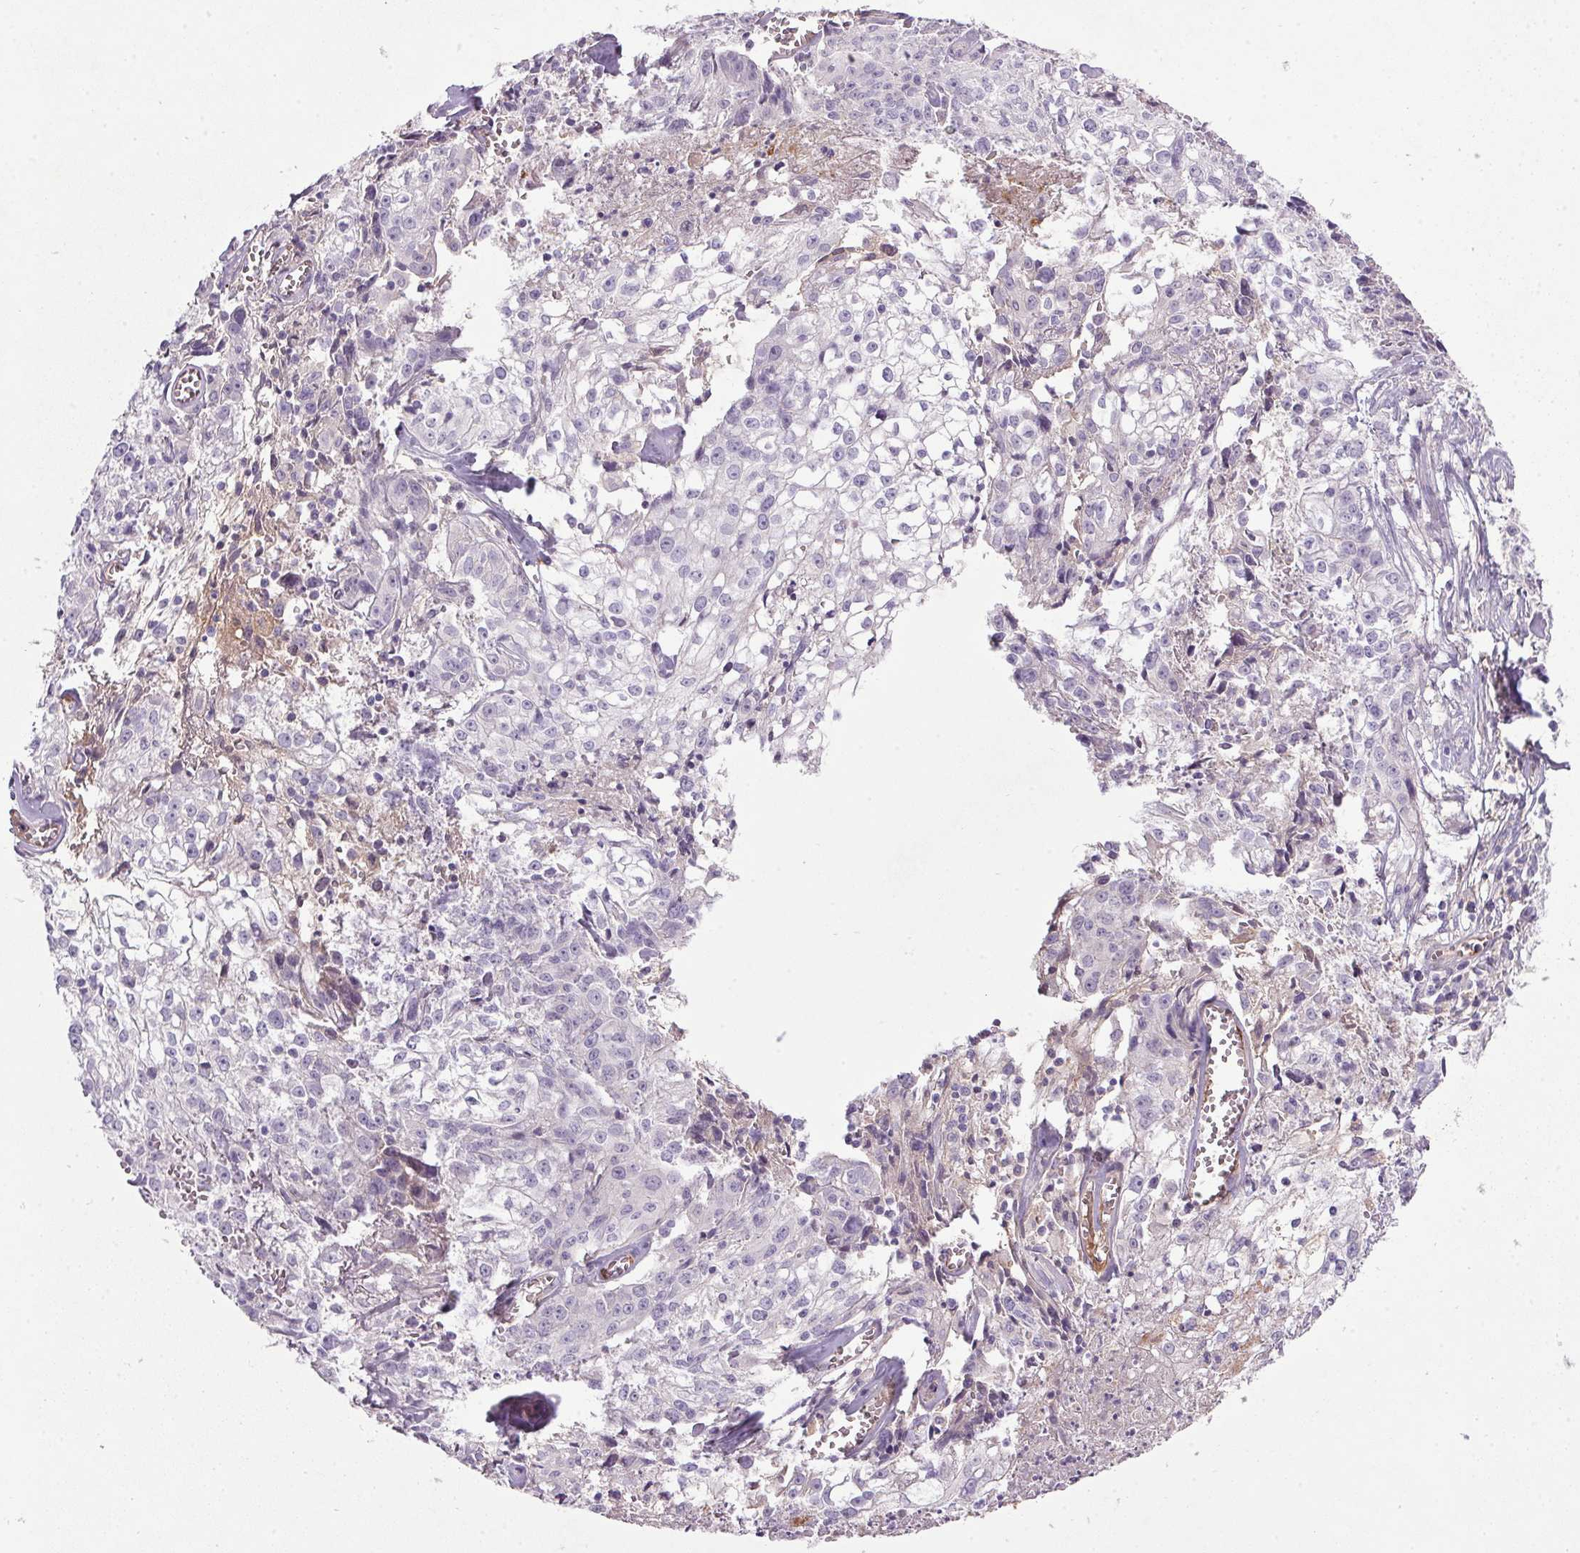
{"staining": {"intensity": "negative", "quantity": "none", "location": "none"}, "tissue": "cervical cancer", "cell_type": "Tumor cells", "image_type": "cancer", "snomed": [{"axis": "morphology", "description": "Squamous cell carcinoma, NOS"}, {"axis": "topography", "description": "Cervix"}], "caption": "Protein analysis of squamous cell carcinoma (cervical) exhibits no significant expression in tumor cells.", "gene": "APOC4", "patient": {"sex": "female", "age": 85}}